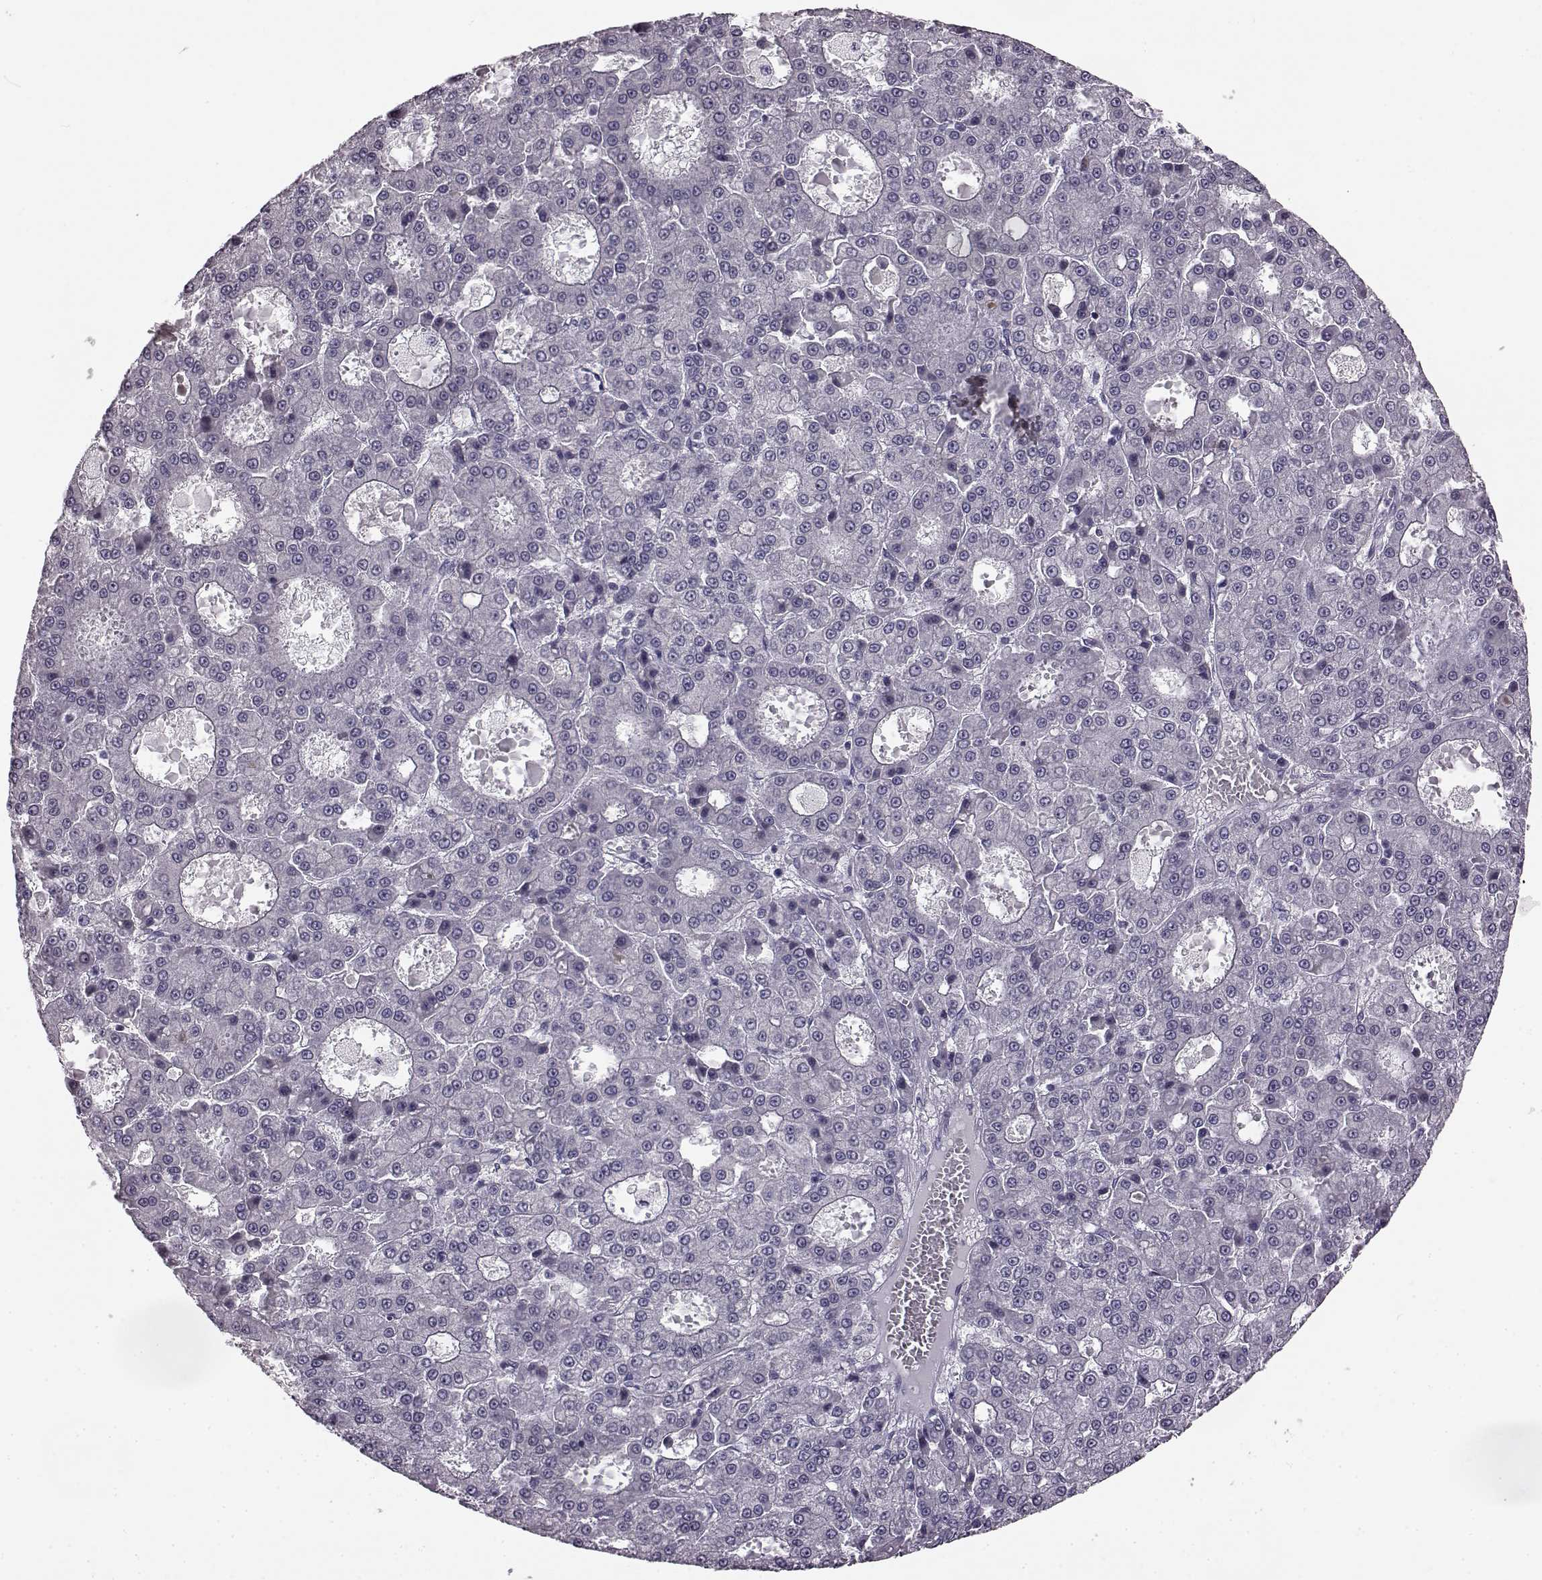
{"staining": {"intensity": "negative", "quantity": "none", "location": "none"}, "tissue": "liver cancer", "cell_type": "Tumor cells", "image_type": "cancer", "snomed": [{"axis": "morphology", "description": "Carcinoma, Hepatocellular, NOS"}, {"axis": "topography", "description": "Liver"}], "caption": "DAB (3,3'-diaminobenzidine) immunohistochemical staining of human liver cancer exhibits no significant staining in tumor cells.", "gene": "ODAD4", "patient": {"sex": "male", "age": 70}}